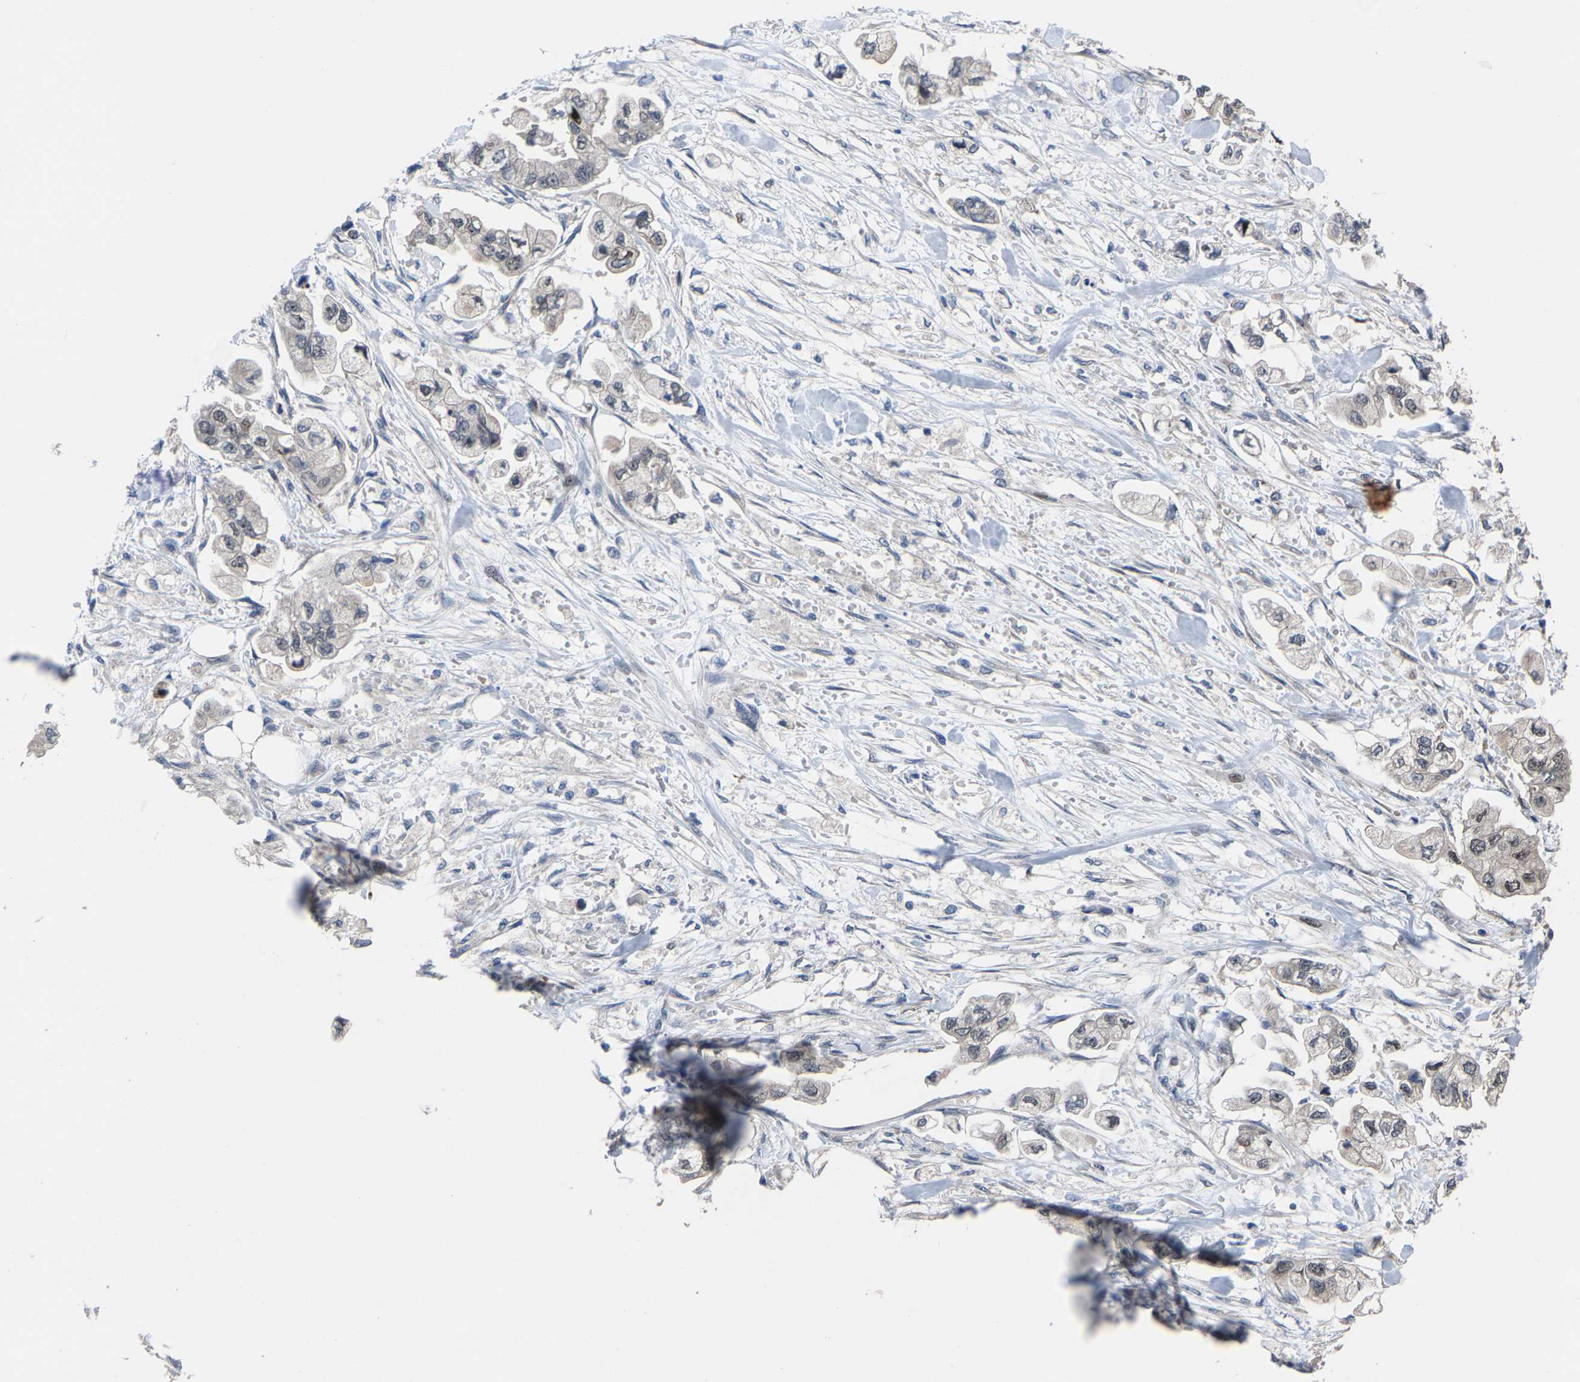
{"staining": {"intensity": "negative", "quantity": "none", "location": "none"}, "tissue": "stomach cancer", "cell_type": "Tumor cells", "image_type": "cancer", "snomed": [{"axis": "morphology", "description": "Normal tissue, NOS"}, {"axis": "morphology", "description": "Adenocarcinoma, NOS"}, {"axis": "topography", "description": "Stomach"}], "caption": "A histopathology image of adenocarcinoma (stomach) stained for a protein demonstrates no brown staining in tumor cells.", "gene": "HAUS6", "patient": {"sex": "male", "age": 62}}